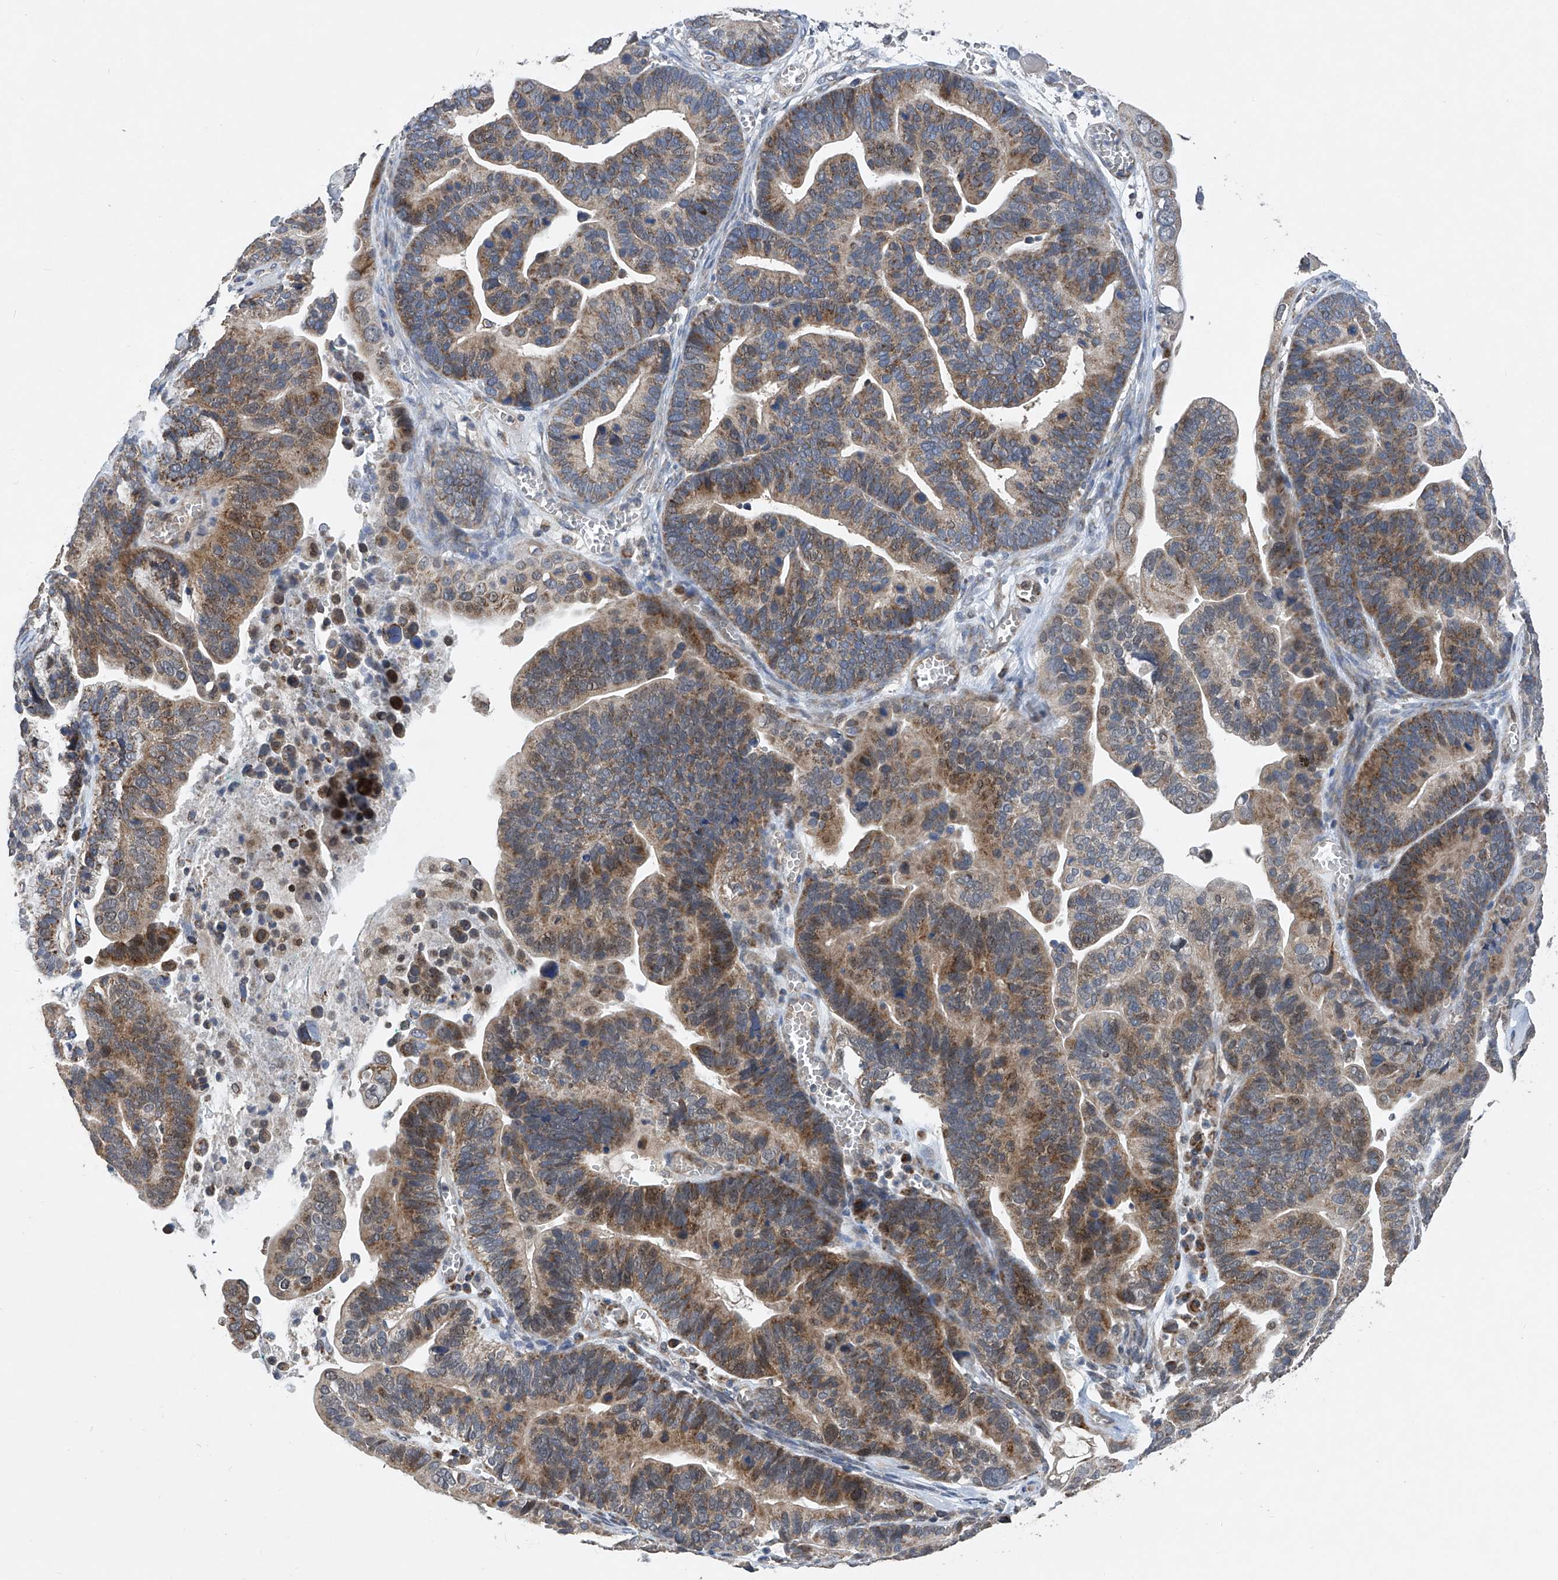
{"staining": {"intensity": "moderate", "quantity": ">75%", "location": "cytoplasmic/membranous"}, "tissue": "ovarian cancer", "cell_type": "Tumor cells", "image_type": "cancer", "snomed": [{"axis": "morphology", "description": "Cystadenocarcinoma, serous, NOS"}, {"axis": "topography", "description": "Ovary"}], "caption": "Tumor cells exhibit medium levels of moderate cytoplasmic/membranous staining in about >75% of cells in ovarian serous cystadenocarcinoma.", "gene": "BCKDHB", "patient": {"sex": "female", "age": 56}}